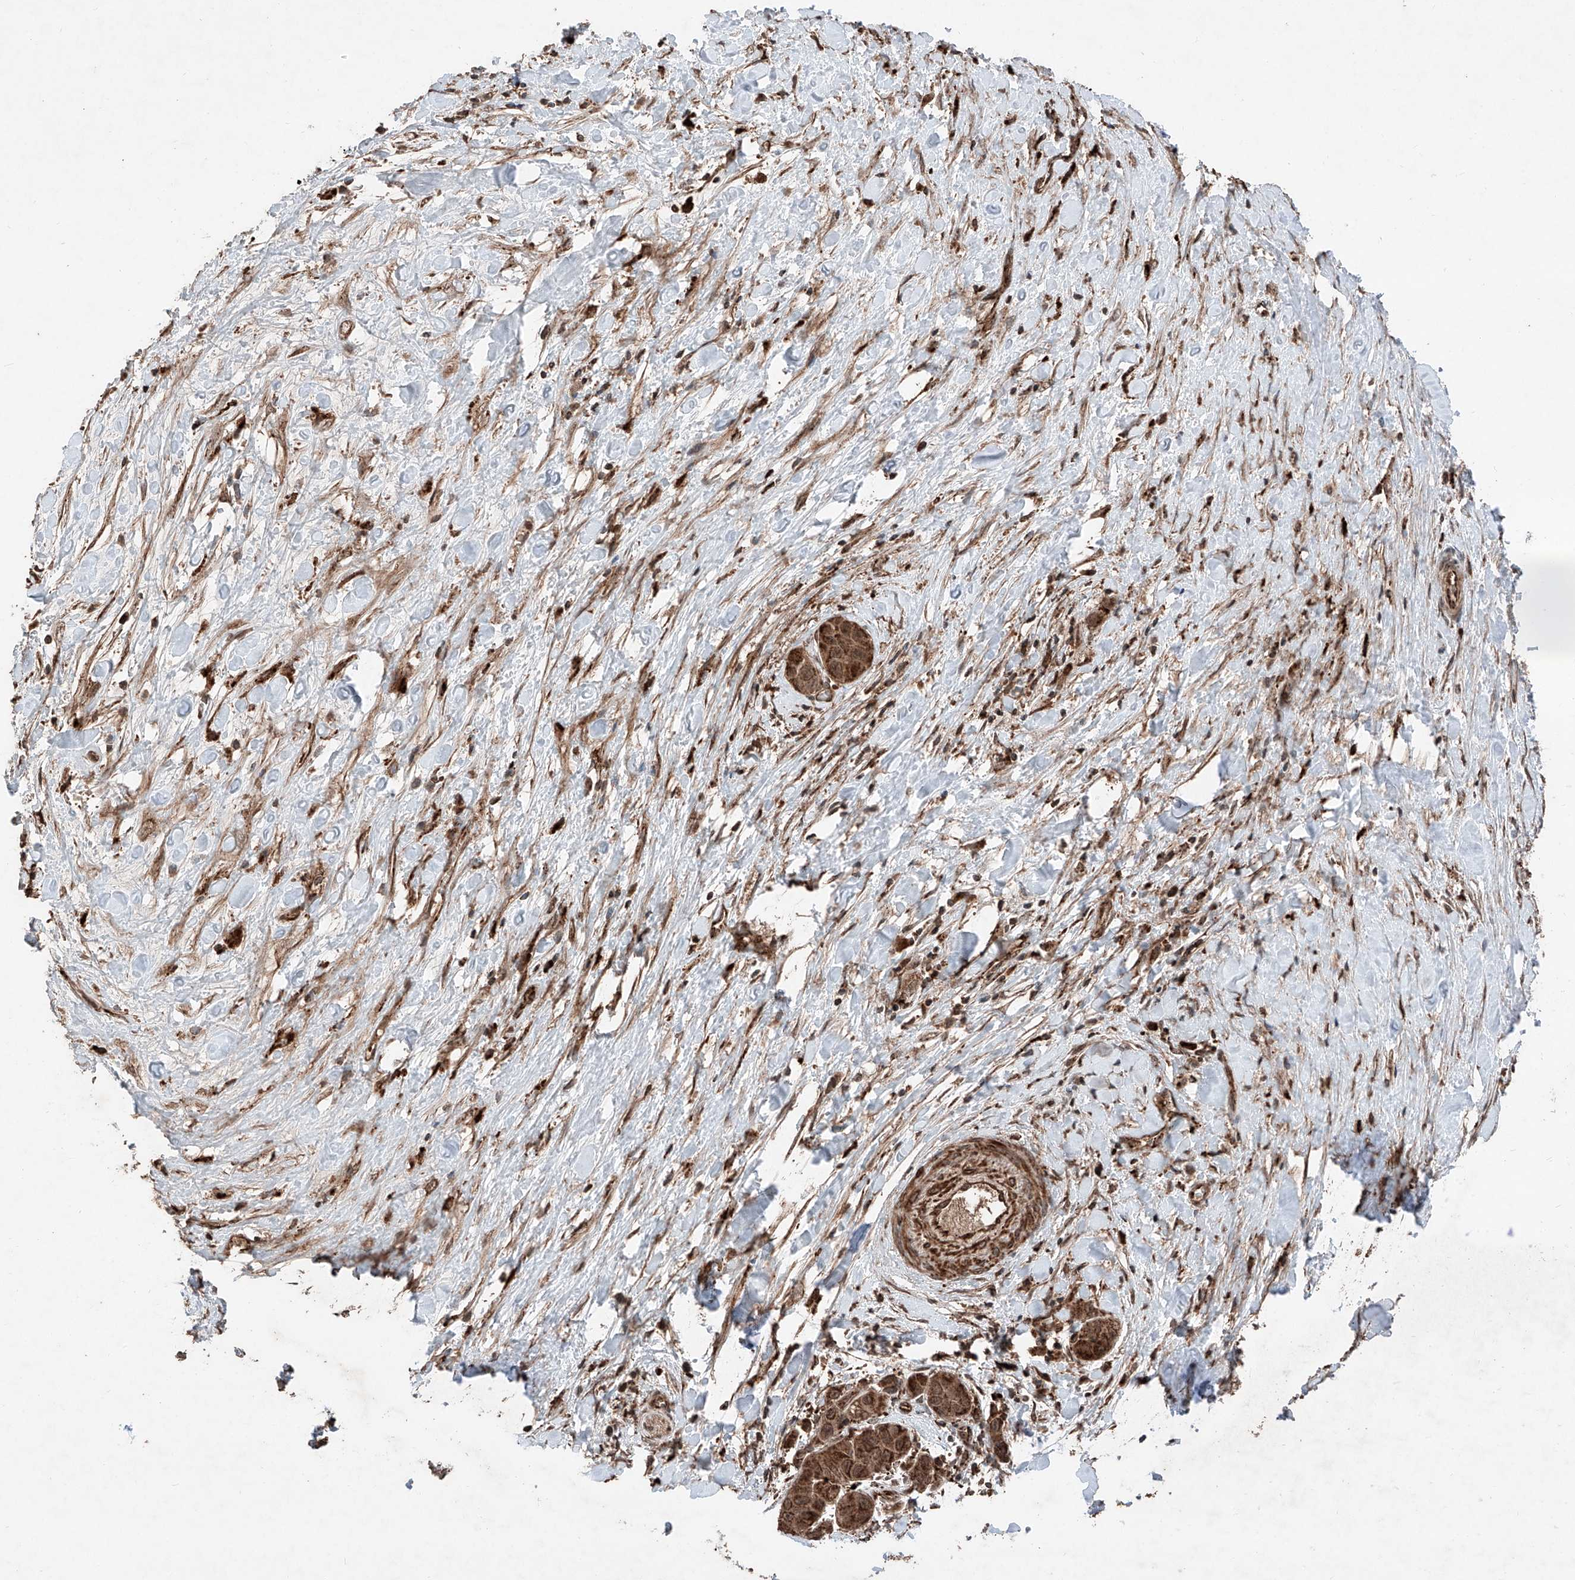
{"staining": {"intensity": "strong", "quantity": ">75%", "location": "cytoplasmic/membranous"}, "tissue": "liver cancer", "cell_type": "Tumor cells", "image_type": "cancer", "snomed": [{"axis": "morphology", "description": "Cholangiocarcinoma"}, {"axis": "topography", "description": "Liver"}], "caption": "Brown immunohistochemical staining in liver cancer displays strong cytoplasmic/membranous positivity in about >75% of tumor cells.", "gene": "ZSCAN29", "patient": {"sex": "female", "age": 52}}